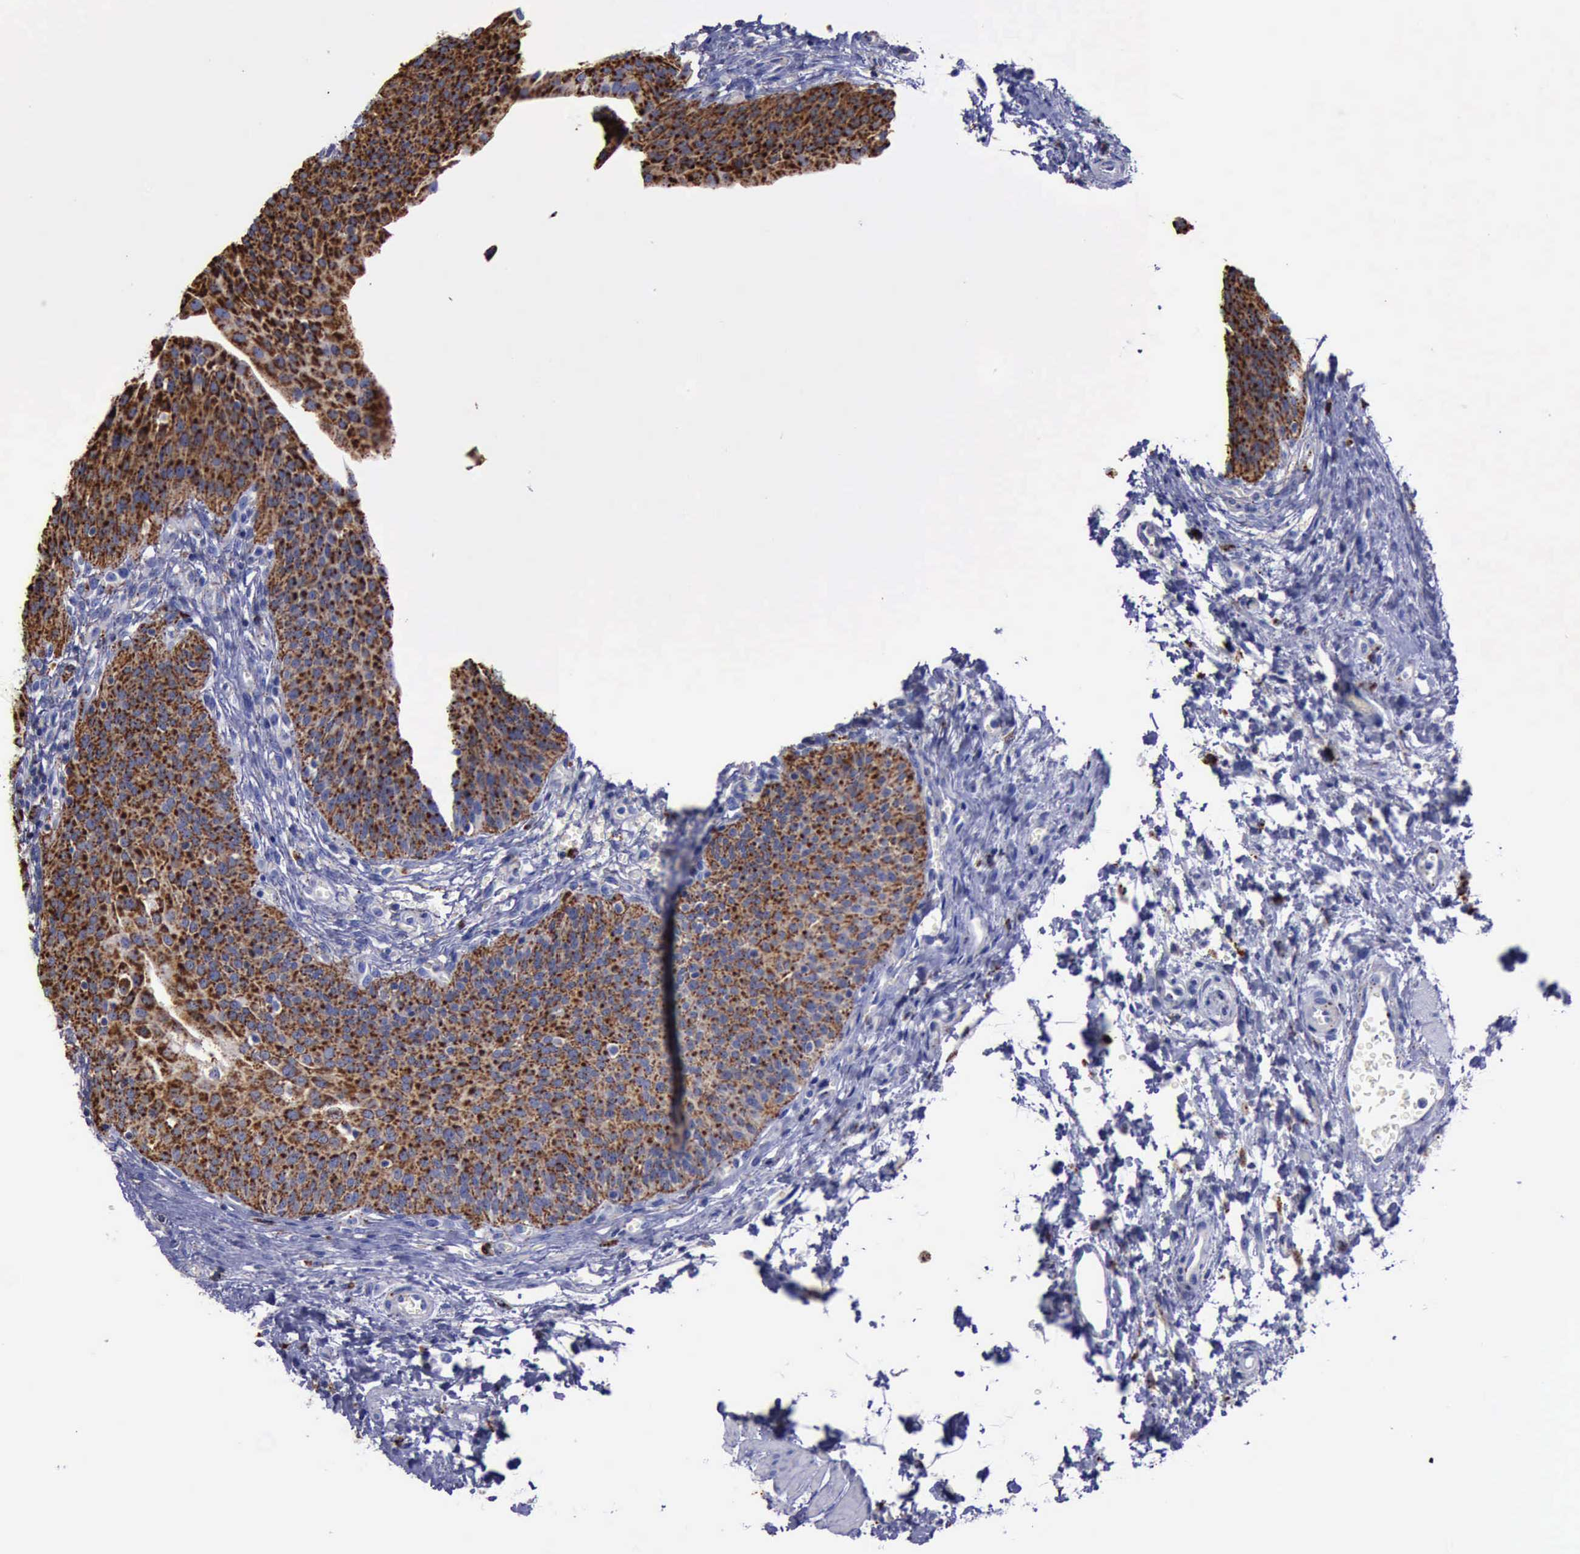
{"staining": {"intensity": "strong", "quantity": ">75%", "location": "cytoplasmic/membranous"}, "tissue": "urinary bladder", "cell_type": "Urothelial cells", "image_type": "normal", "snomed": [{"axis": "morphology", "description": "Normal tissue, NOS"}, {"axis": "topography", "description": "Smooth muscle"}, {"axis": "topography", "description": "Urinary bladder"}], "caption": "Immunohistochemical staining of benign urinary bladder displays strong cytoplasmic/membranous protein expression in about >75% of urothelial cells.", "gene": "CTSD", "patient": {"sex": "male", "age": 35}}